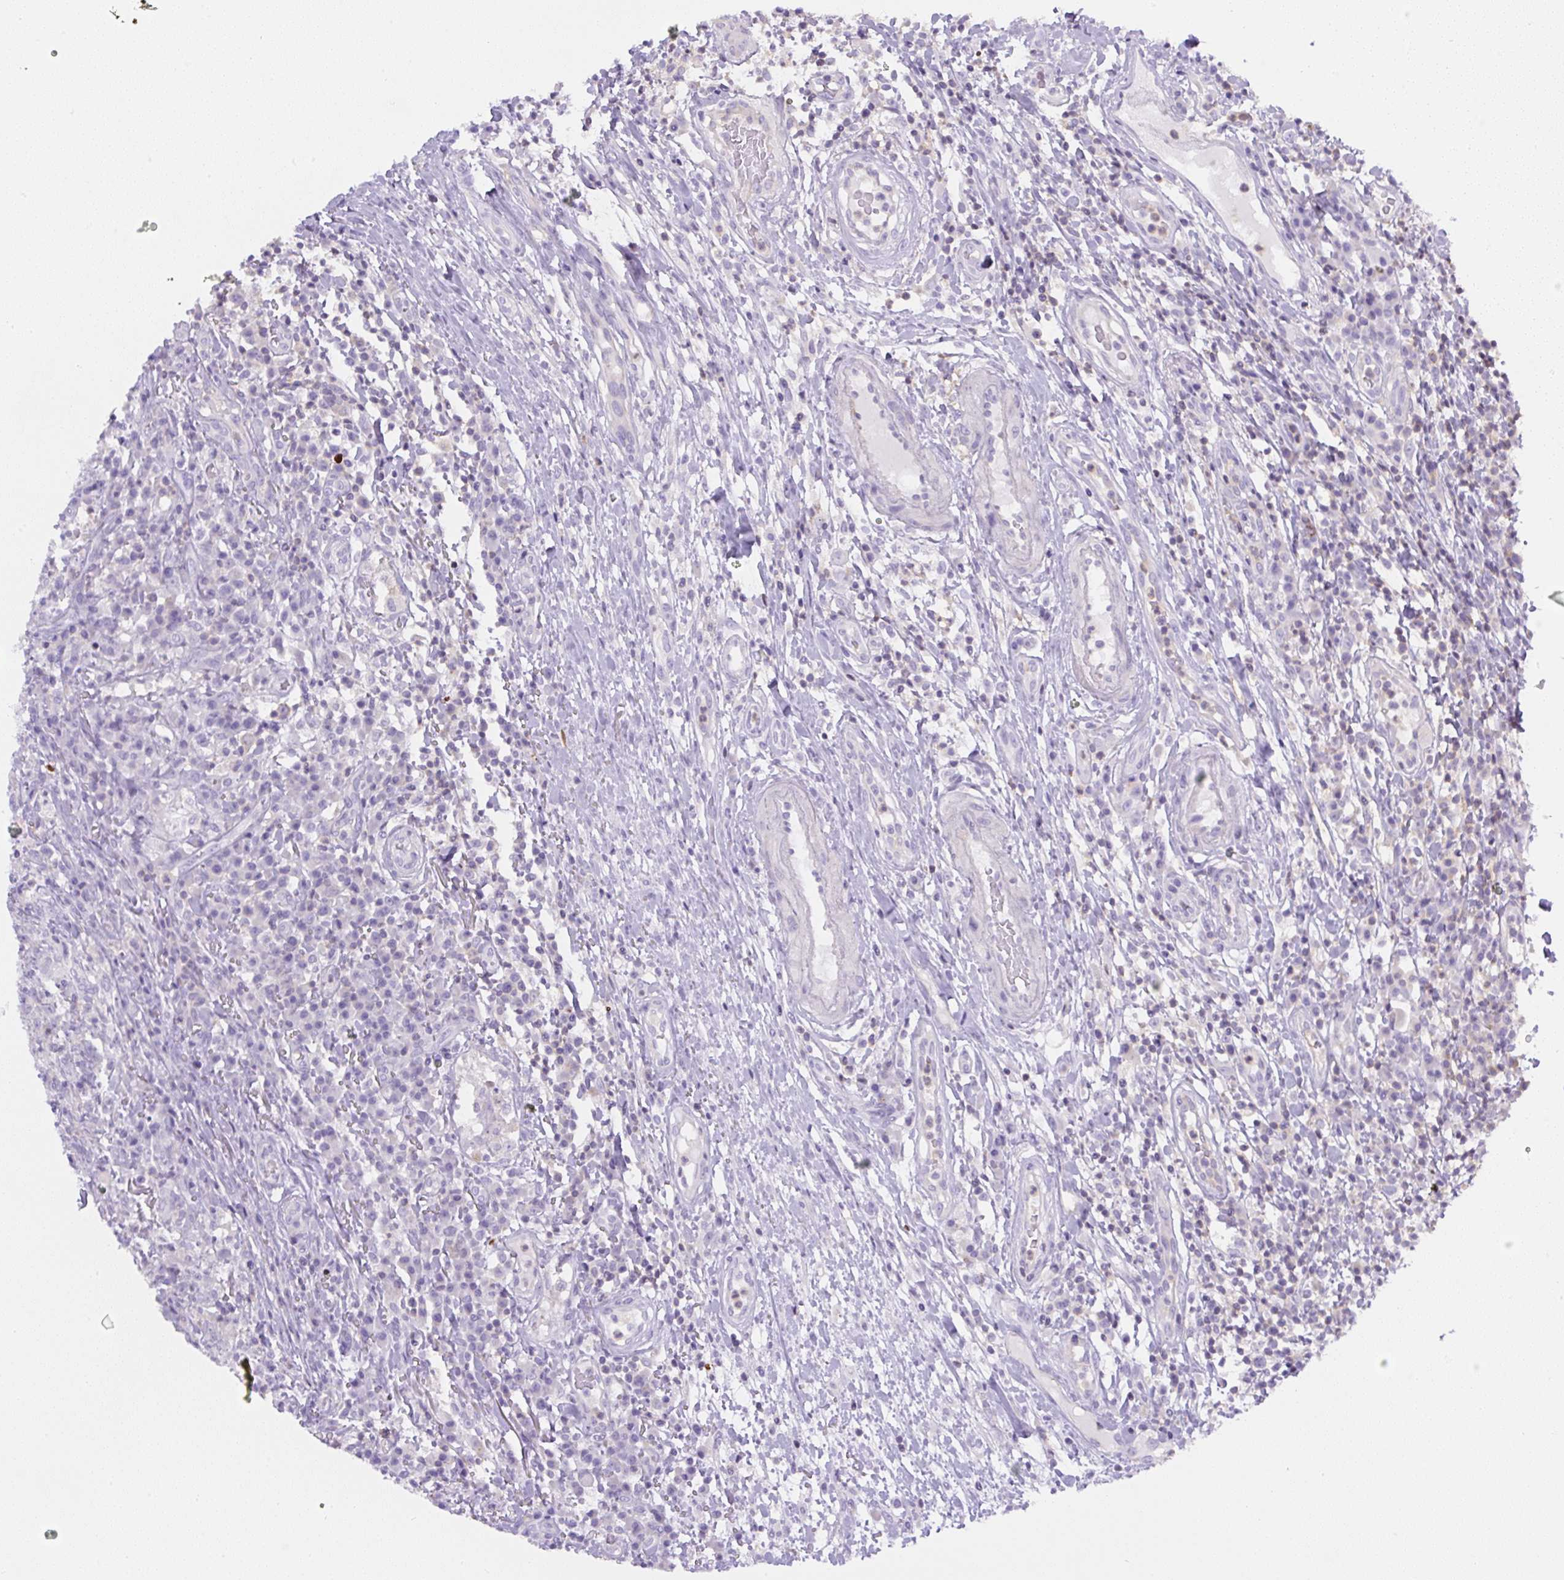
{"staining": {"intensity": "negative", "quantity": "none", "location": "none"}, "tissue": "head and neck cancer", "cell_type": "Tumor cells", "image_type": "cancer", "snomed": [{"axis": "morphology", "description": "Normal tissue, NOS"}, {"axis": "morphology", "description": "Squamous cell carcinoma, NOS"}, {"axis": "topography", "description": "Skeletal muscle"}, {"axis": "topography", "description": "Vascular tissue"}, {"axis": "topography", "description": "Peripheral nerve tissue"}, {"axis": "topography", "description": "Head-Neck"}], "caption": "IHC photomicrograph of human head and neck squamous cell carcinoma stained for a protein (brown), which reveals no expression in tumor cells. Nuclei are stained in blue.", "gene": "PIP5KL1", "patient": {"sex": "male", "age": 66}}